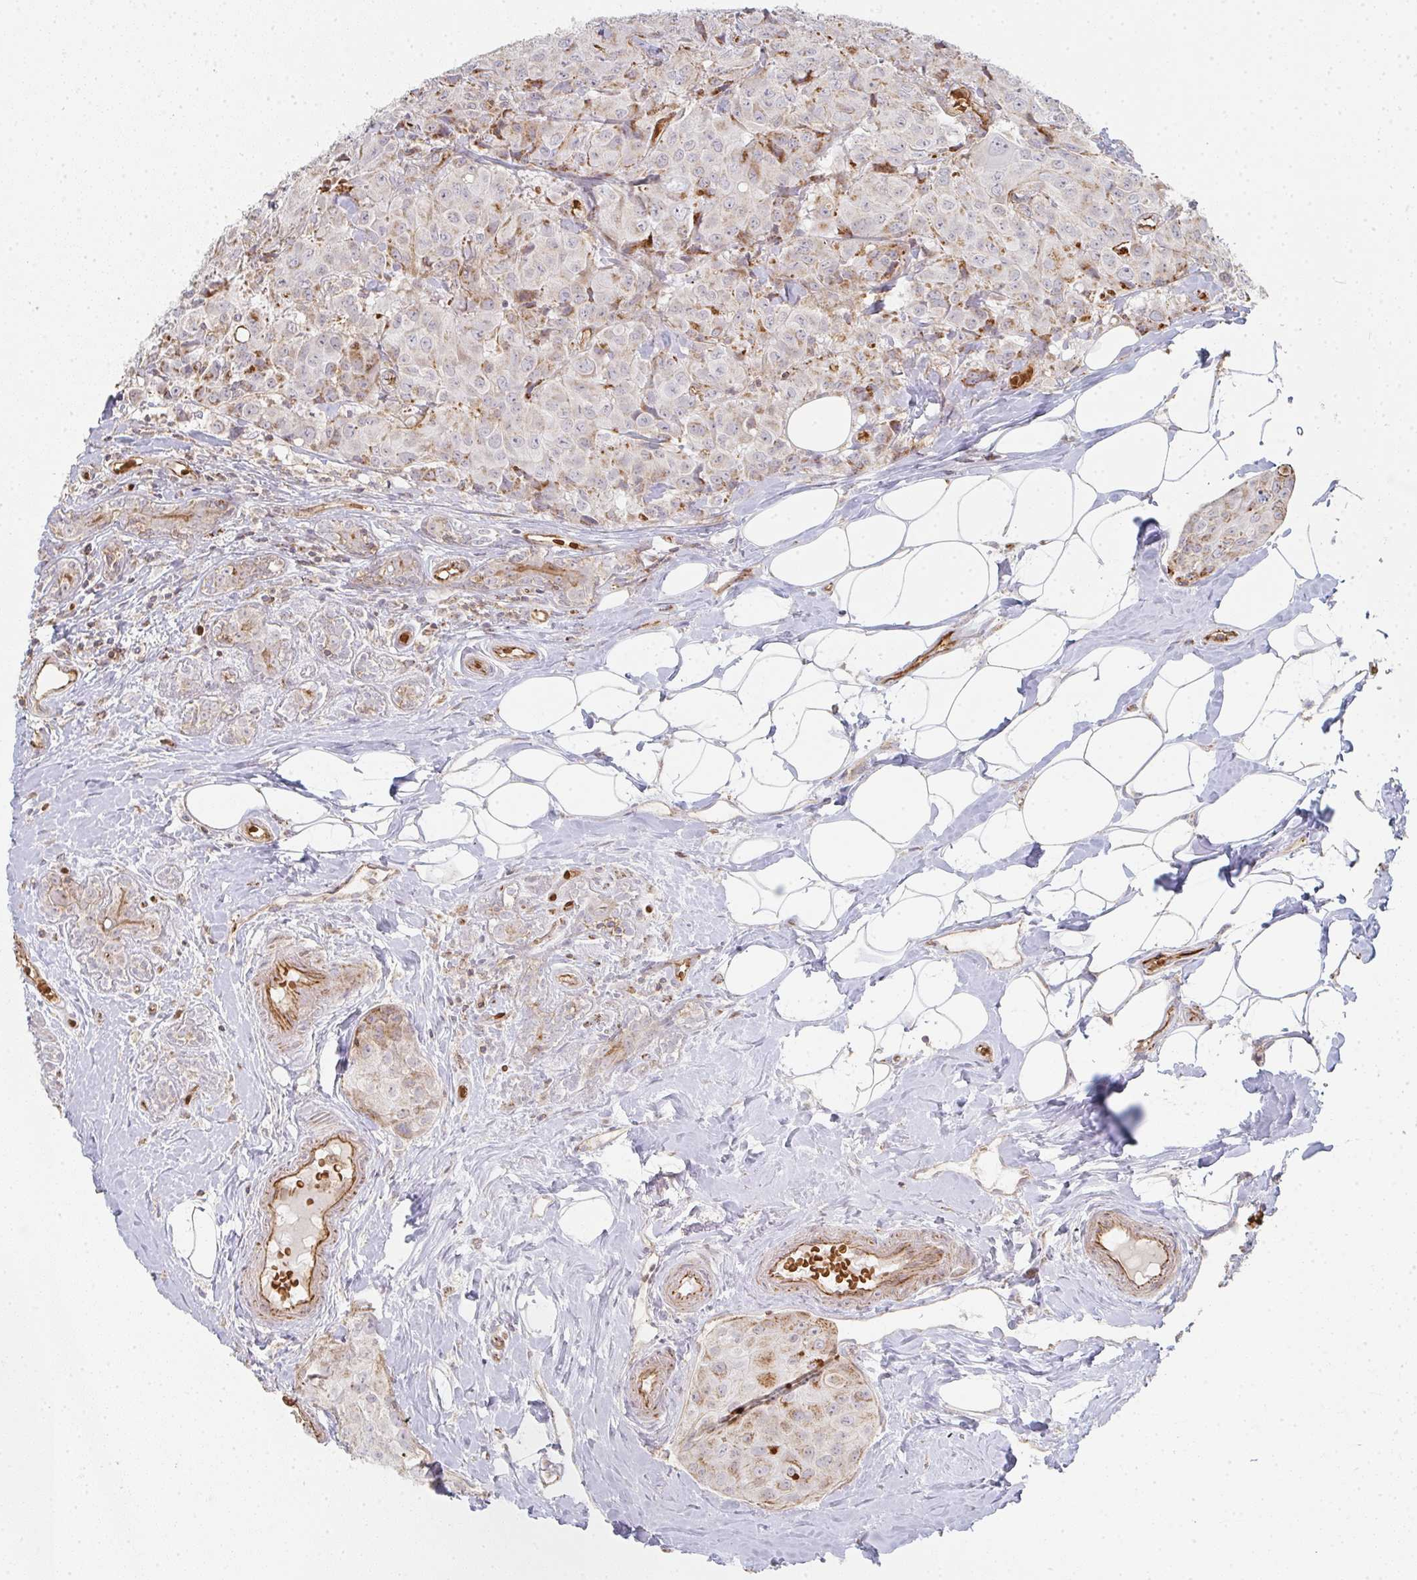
{"staining": {"intensity": "moderate", "quantity": "25%-75%", "location": "cytoplasmic/membranous"}, "tissue": "breast cancer", "cell_type": "Tumor cells", "image_type": "cancer", "snomed": [{"axis": "morphology", "description": "Duct carcinoma"}, {"axis": "topography", "description": "Breast"}], "caption": "Moderate cytoplasmic/membranous expression for a protein is seen in approximately 25%-75% of tumor cells of breast cancer using immunohistochemistry (IHC).", "gene": "ZNF526", "patient": {"sex": "female", "age": 43}}